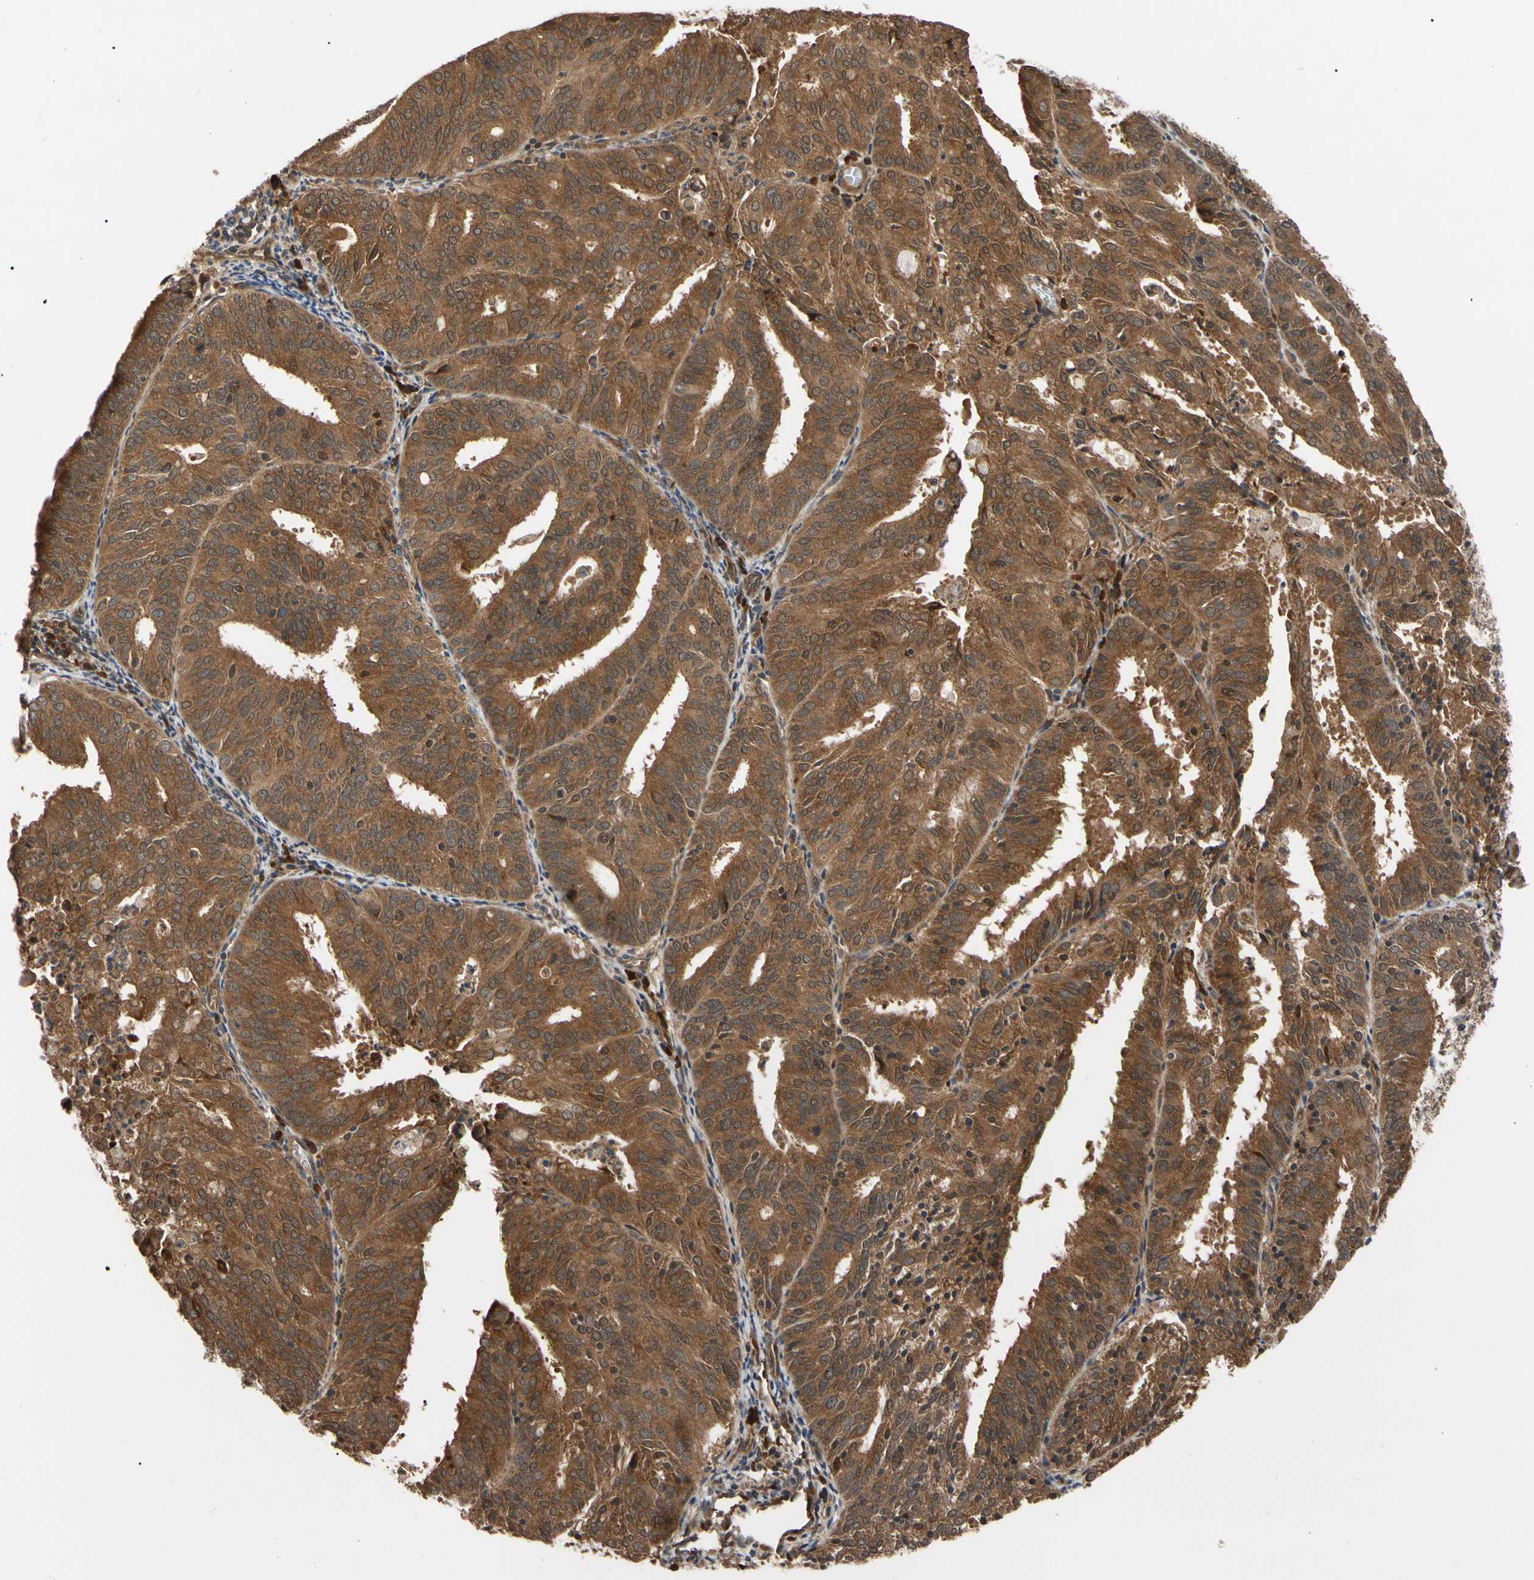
{"staining": {"intensity": "moderate", "quantity": ">75%", "location": "cytoplasmic/membranous"}, "tissue": "endometrial cancer", "cell_type": "Tumor cells", "image_type": "cancer", "snomed": [{"axis": "morphology", "description": "Adenocarcinoma, NOS"}, {"axis": "topography", "description": "Uterus"}], "caption": "Immunohistochemical staining of endometrial cancer exhibits medium levels of moderate cytoplasmic/membranous protein staining in about >75% of tumor cells.", "gene": "CYTIP", "patient": {"sex": "female", "age": 60}}